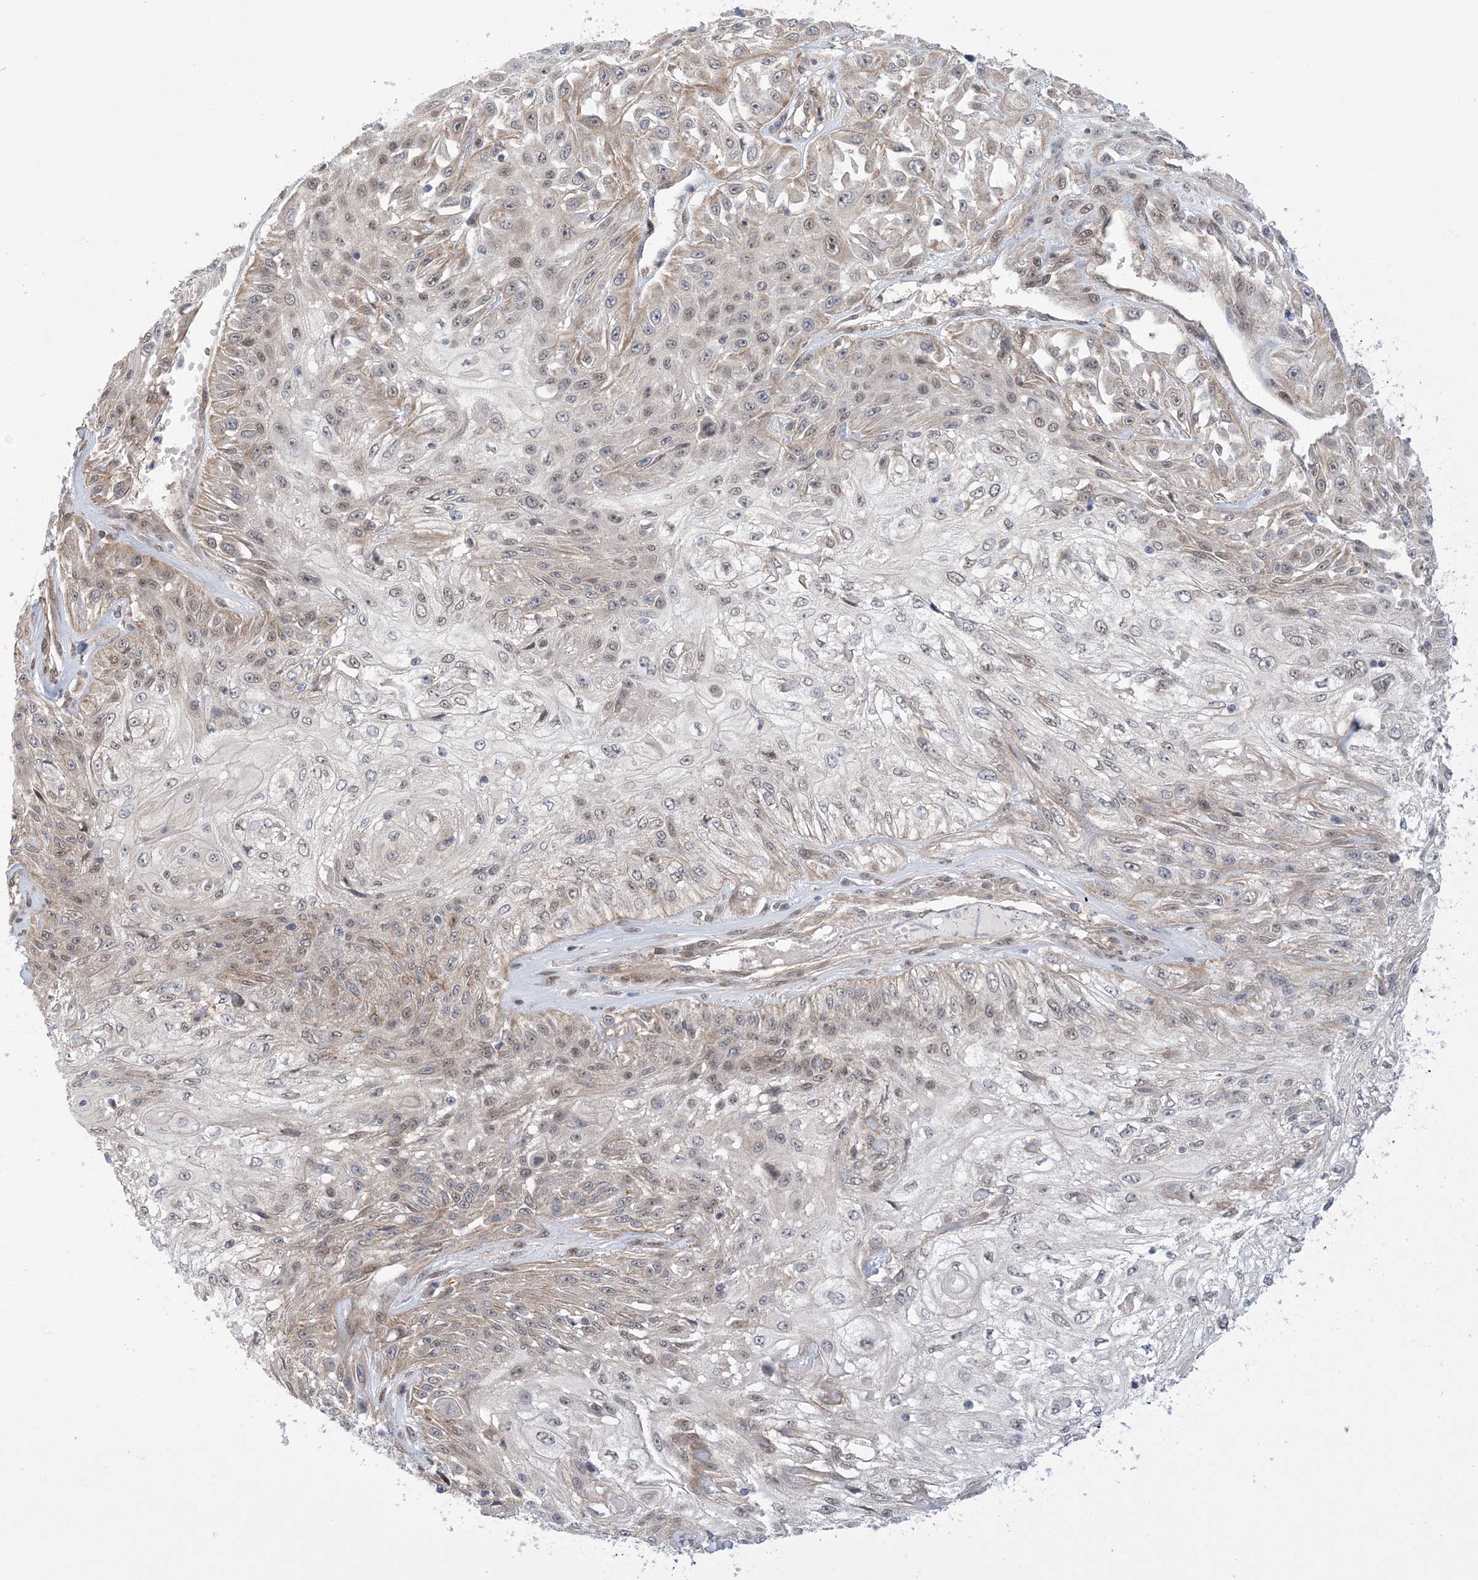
{"staining": {"intensity": "weak", "quantity": "25%-75%", "location": "cytoplasmic/membranous,nuclear"}, "tissue": "skin cancer", "cell_type": "Tumor cells", "image_type": "cancer", "snomed": [{"axis": "morphology", "description": "Squamous cell carcinoma, NOS"}, {"axis": "morphology", "description": "Squamous cell carcinoma, metastatic, NOS"}, {"axis": "topography", "description": "Skin"}, {"axis": "topography", "description": "Lymph node"}], "caption": "Human squamous cell carcinoma (skin) stained with a brown dye exhibits weak cytoplasmic/membranous and nuclear positive positivity in approximately 25%-75% of tumor cells.", "gene": "ZNF8", "patient": {"sex": "male", "age": 75}}